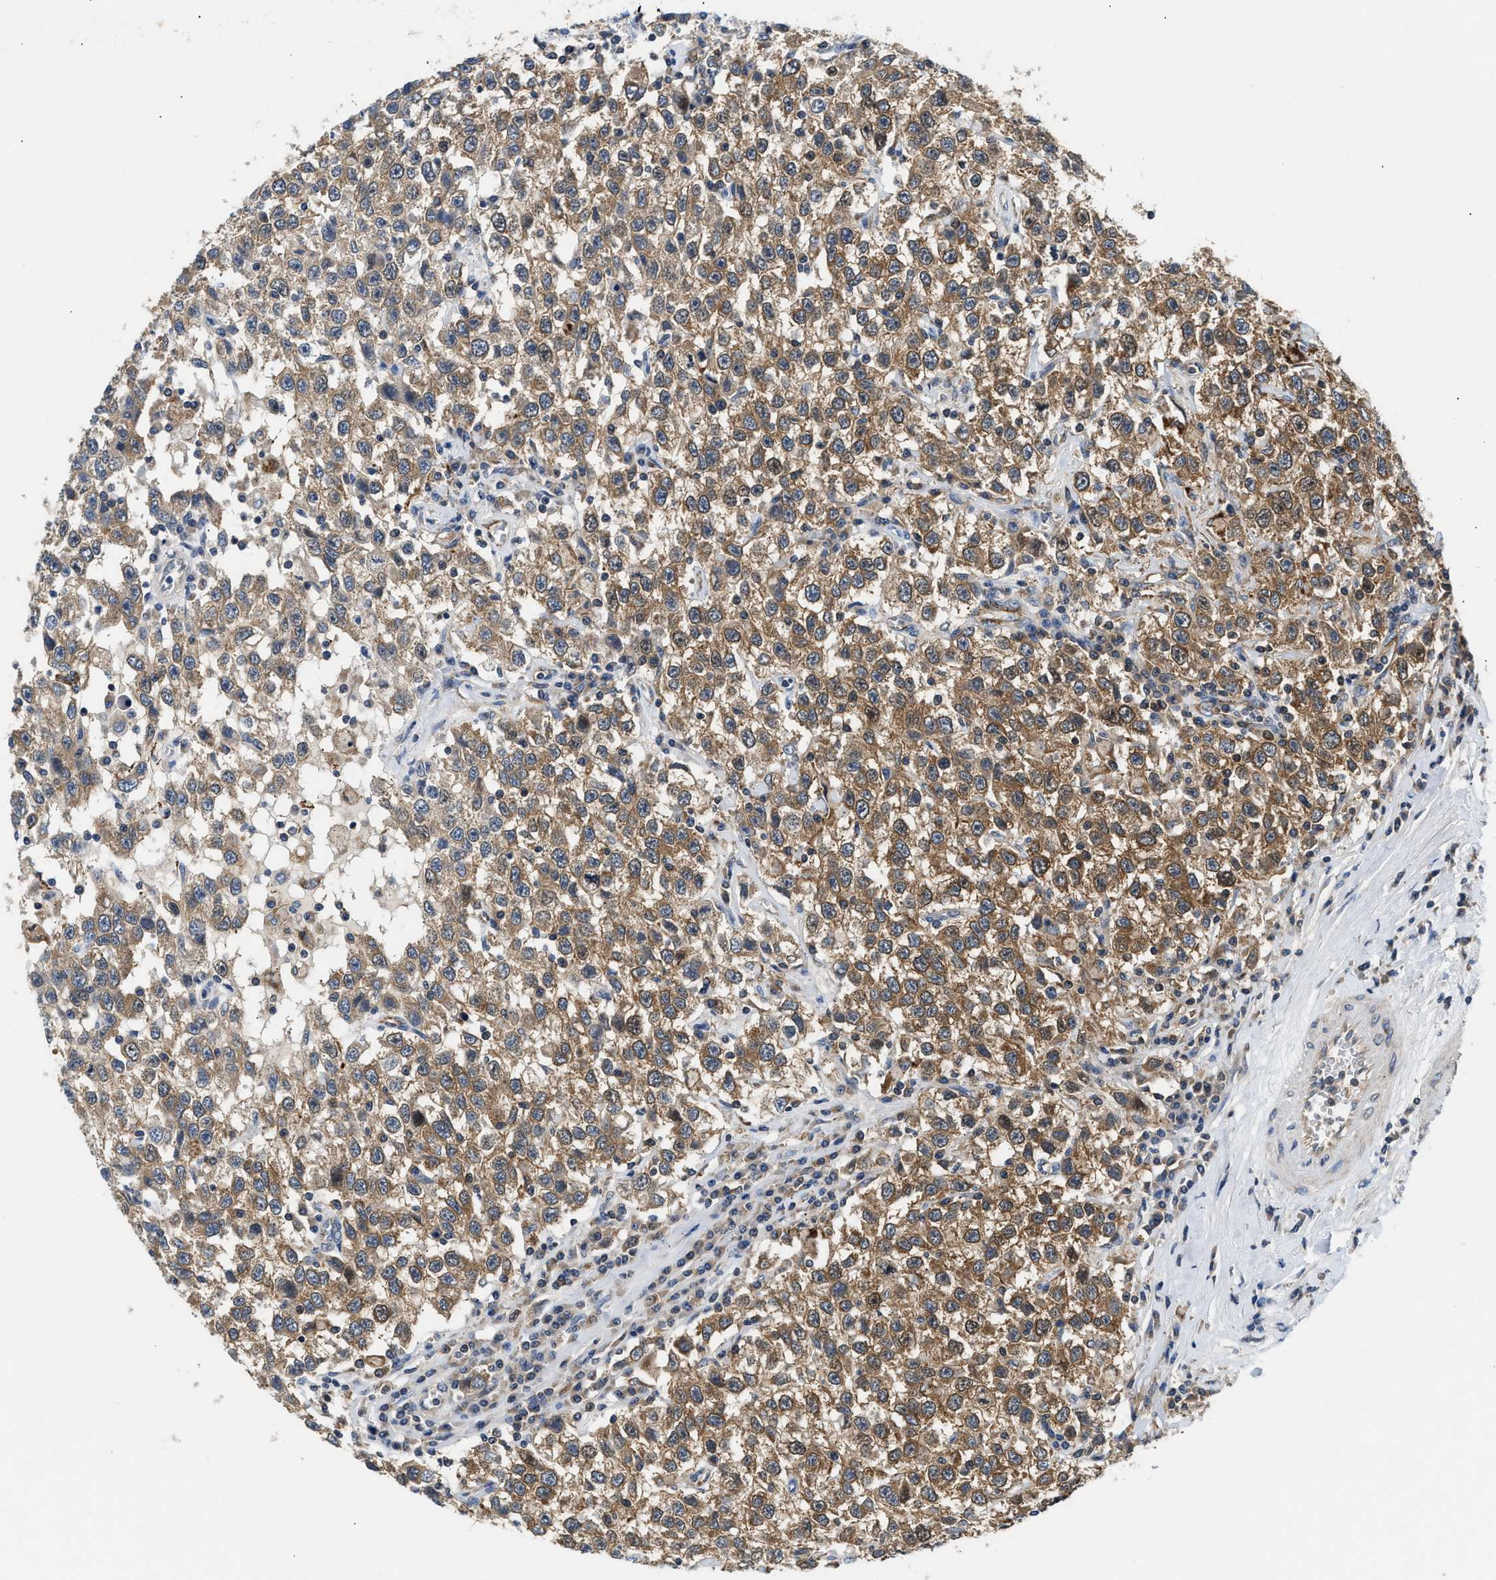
{"staining": {"intensity": "moderate", "quantity": ">75%", "location": "cytoplasmic/membranous"}, "tissue": "testis cancer", "cell_type": "Tumor cells", "image_type": "cancer", "snomed": [{"axis": "morphology", "description": "Seminoma, NOS"}, {"axis": "topography", "description": "Testis"}], "caption": "IHC (DAB) staining of testis cancer (seminoma) demonstrates moderate cytoplasmic/membranous protein staining in approximately >75% of tumor cells.", "gene": "CCM2", "patient": {"sex": "male", "age": 41}}